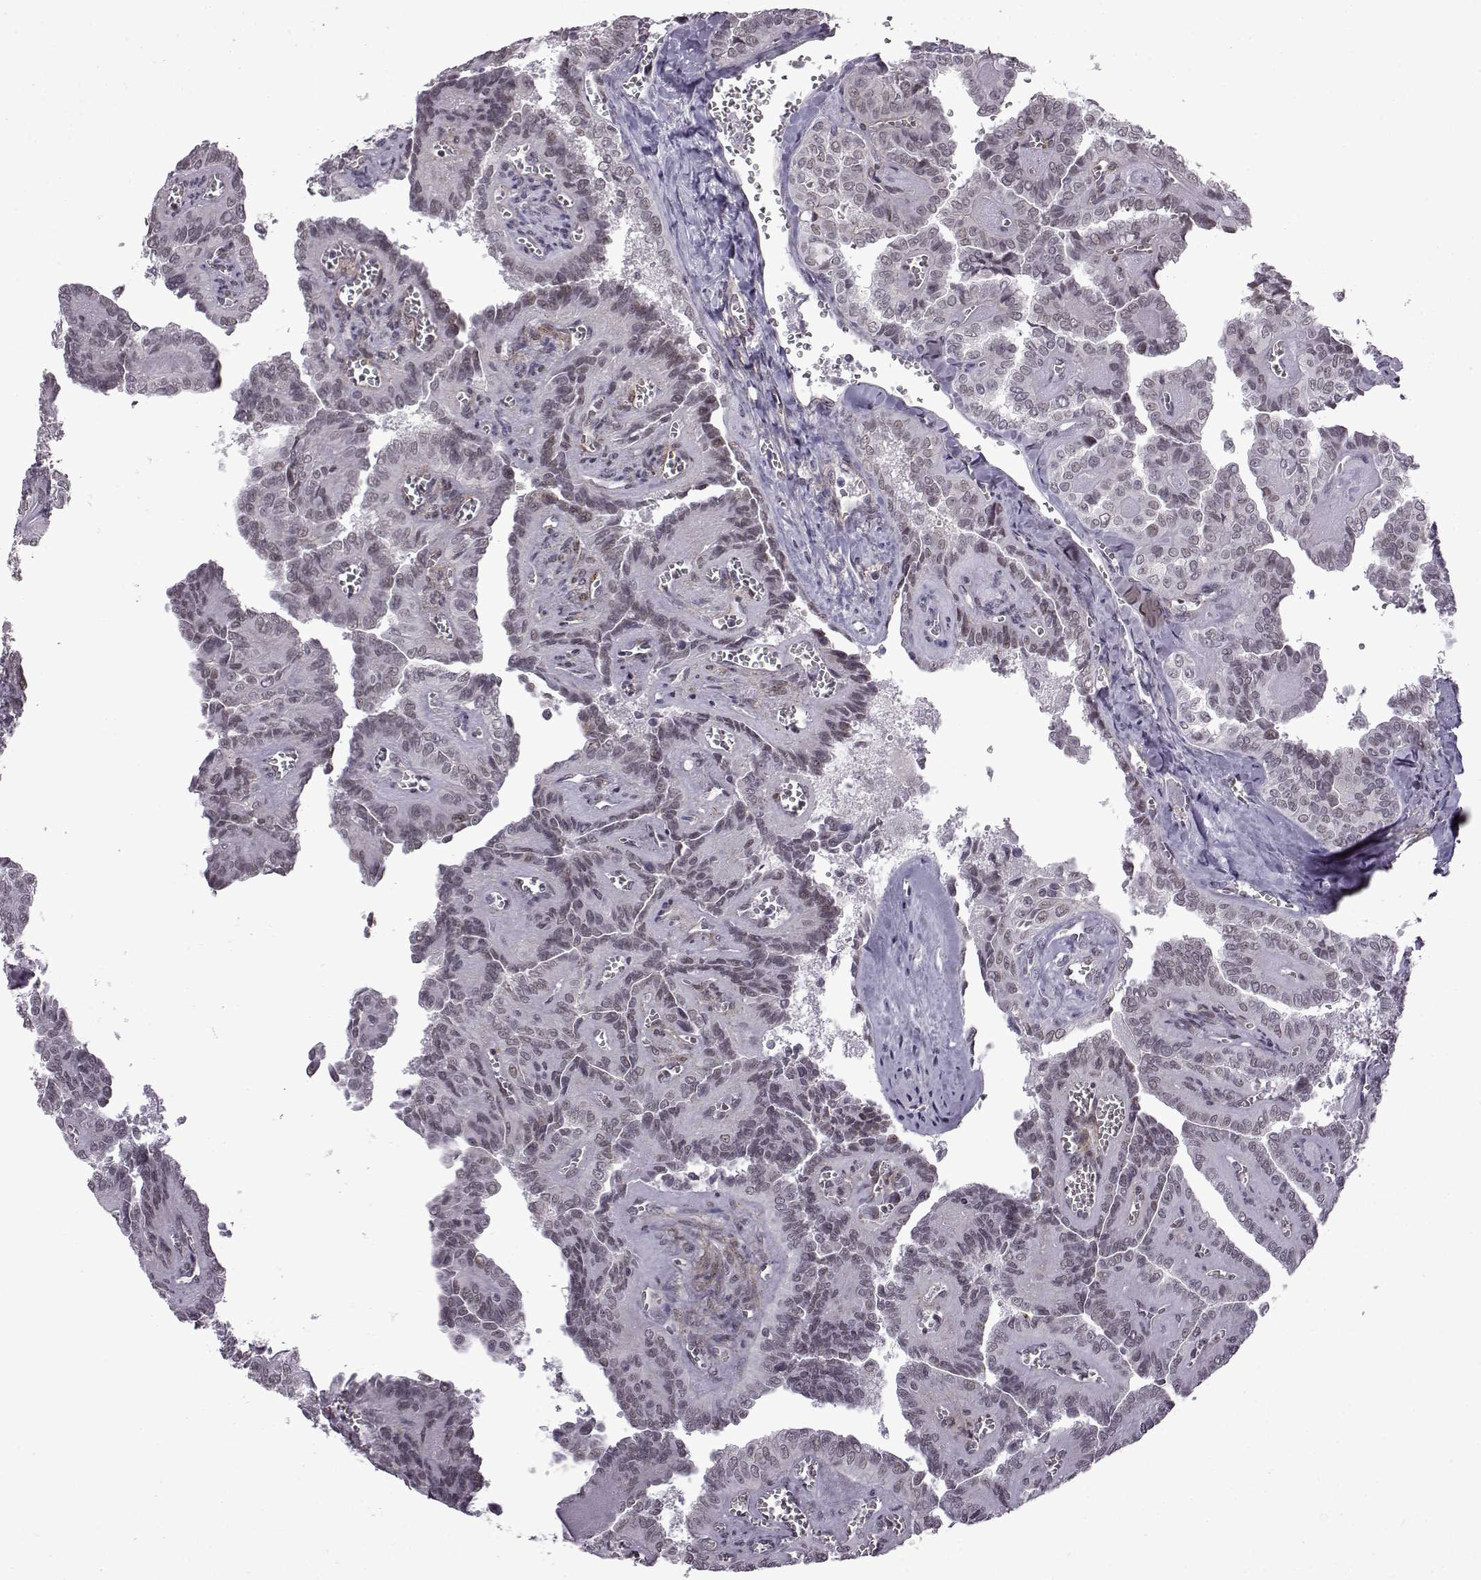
{"staining": {"intensity": "negative", "quantity": "none", "location": "none"}, "tissue": "thyroid cancer", "cell_type": "Tumor cells", "image_type": "cancer", "snomed": [{"axis": "morphology", "description": "Papillary adenocarcinoma, NOS"}, {"axis": "topography", "description": "Thyroid gland"}], "caption": "High power microscopy image of an immunohistochemistry (IHC) micrograph of thyroid papillary adenocarcinoma, revealing no significant expression in tumor cells. (Brightfield microscopy of DAB immunohistochemistry at high magnification).", "gene": "SYNPO2", "patient": {"sex": "female", "age": 41}}